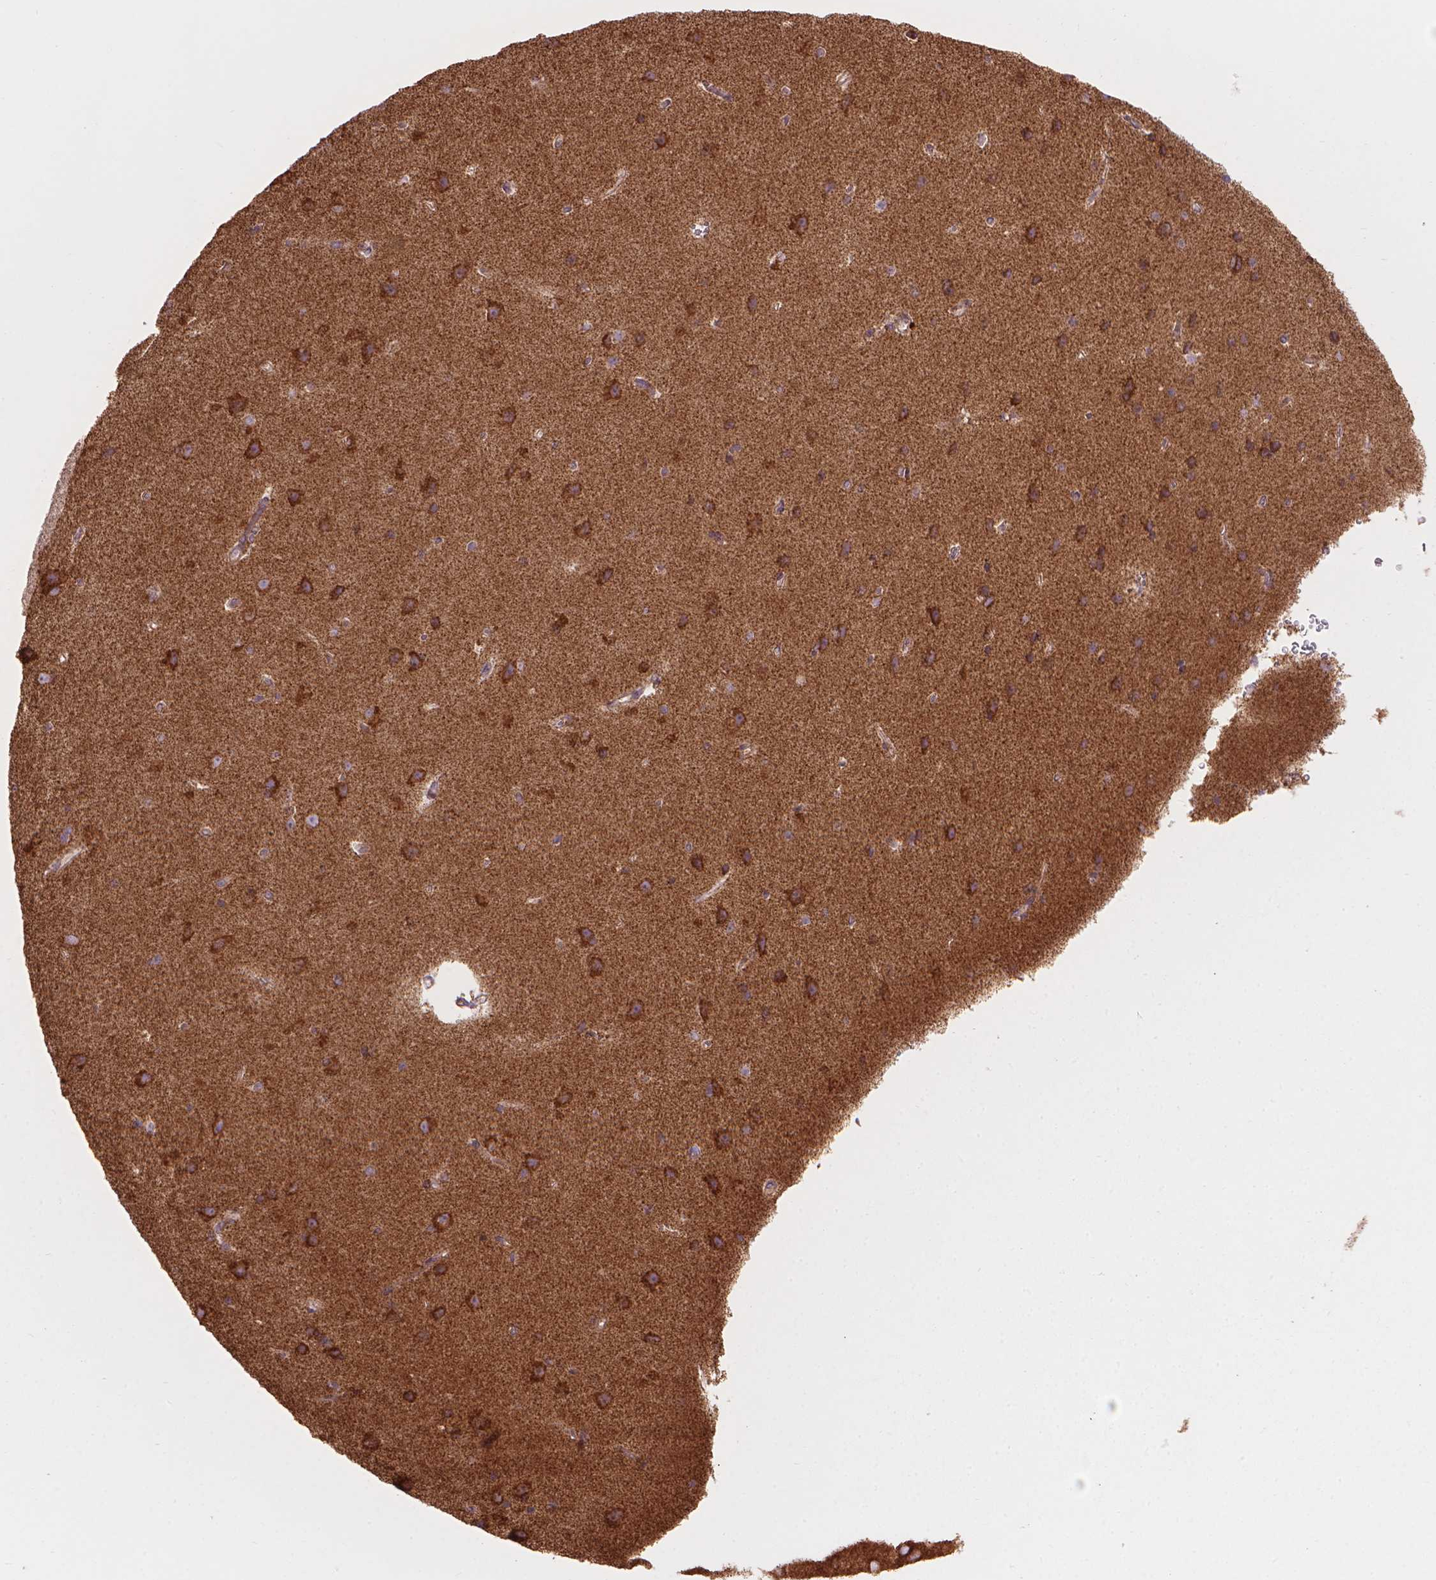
{"staining": {"intensity": "moderate", "quantity": ">75%", "location": "cytoplasmic/membranous"}, "tissue": "cerebral cortex", "cell_type": "Endothelial cells", "image_type": "normal", "snomed": [{"axis": "morphology", "description": "Normal tissue, NOS"}, {"axis": "topography", "description": "Cerebral cortex"}], "caption": "This photomicrograph shows IHC staining of unremarkable human cerebral cortex, with medium moderate cytoplasmic/membranous expression in approximately >75% of endothelial cells.", "gene": "VARS2", "patient": {"sex": "male", "age": 37}}